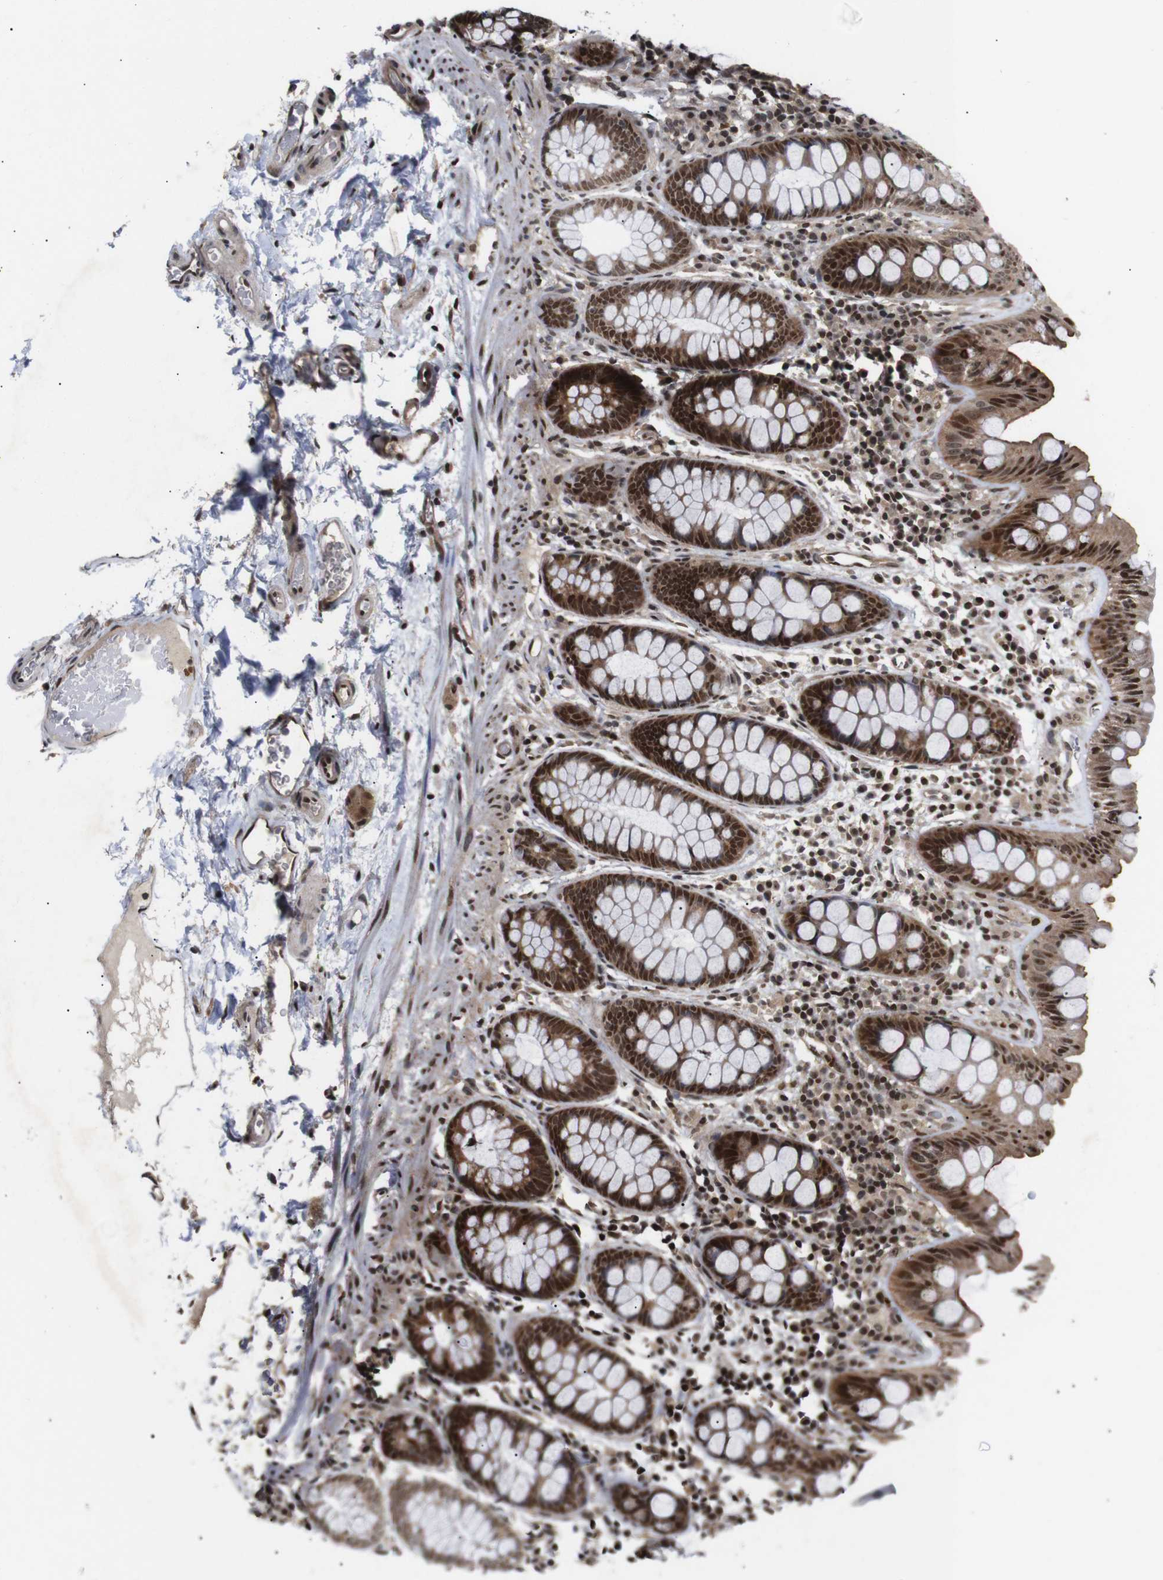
{"staining": {"intensity": "strong", "quantity": ">75%", "location": "nuclear"}, "tissue": "colon", "cell_type": "Endothelial cells", "image_type": "normal", "snomed": [{"axis": "morphology", "description": "Normal tissue, NOS"}, {"axis": "topography", "description": "Colon"}], "caption": "Immunohistochemistry micrograph of normal colon: colon stained using immunohistochemistry demonstrates high levels of strong protein expression localized specifically in the nuclear of endothelial cells, appearing as a nuclear brown color.", "gene": "KIF23", "patient": {"sex": "female", "age": 80}}